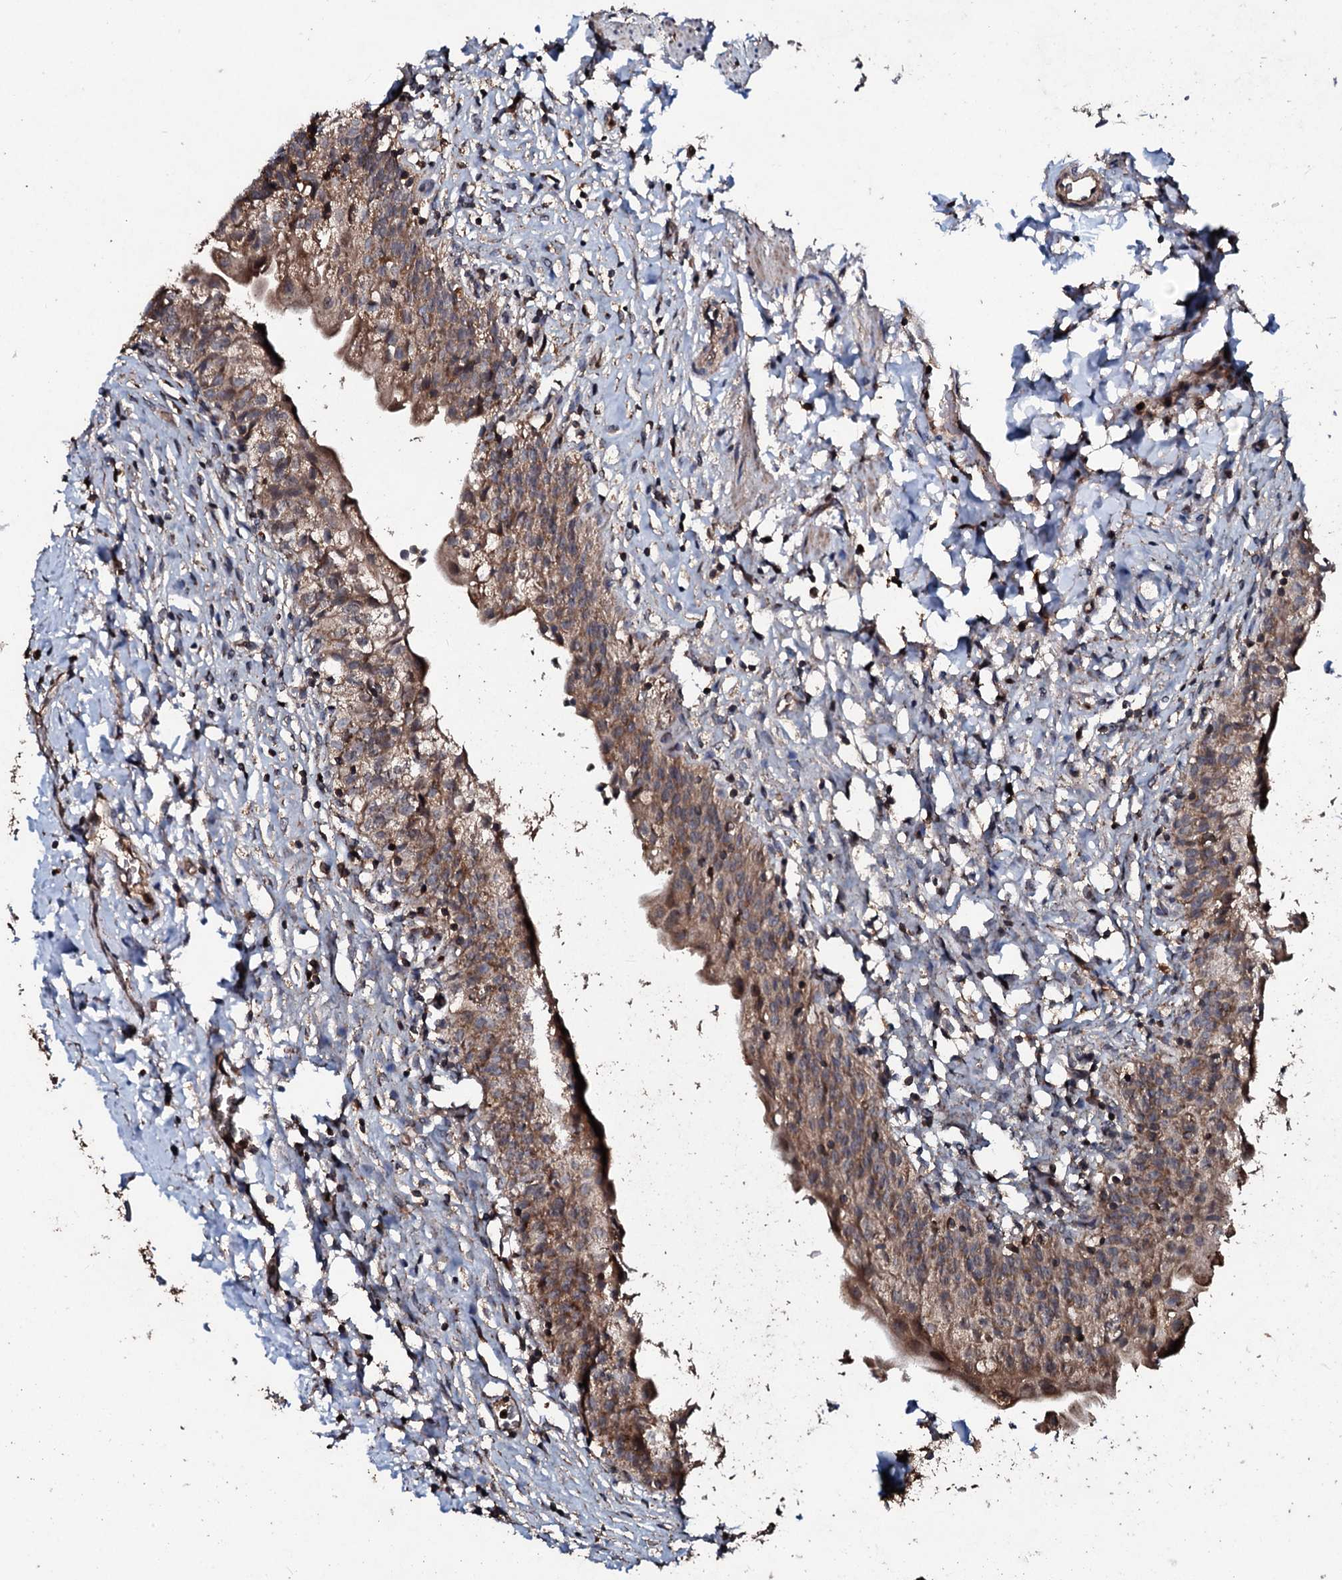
{"staining": {"intensity": "strong", "quantity": ">75%", "location": "cytoplasmic/membranous"}, "tissue": "urinary bladder", "cell_type": "Urothelial cells", "image_type": "normal", "snomed": [{"axis": "morphology", "description": "Normal tissue, NOS"}, {"axis": "topography", "description": "Urinary bladder"}], "caption": "Urothelial cells exhibit high levels of strong cytoplasmic/membranous staining in about >75% of cells in normal human urinary bladder.", "gene": "SDHAF2", "patient": {"sex": "male", "age": 55}}